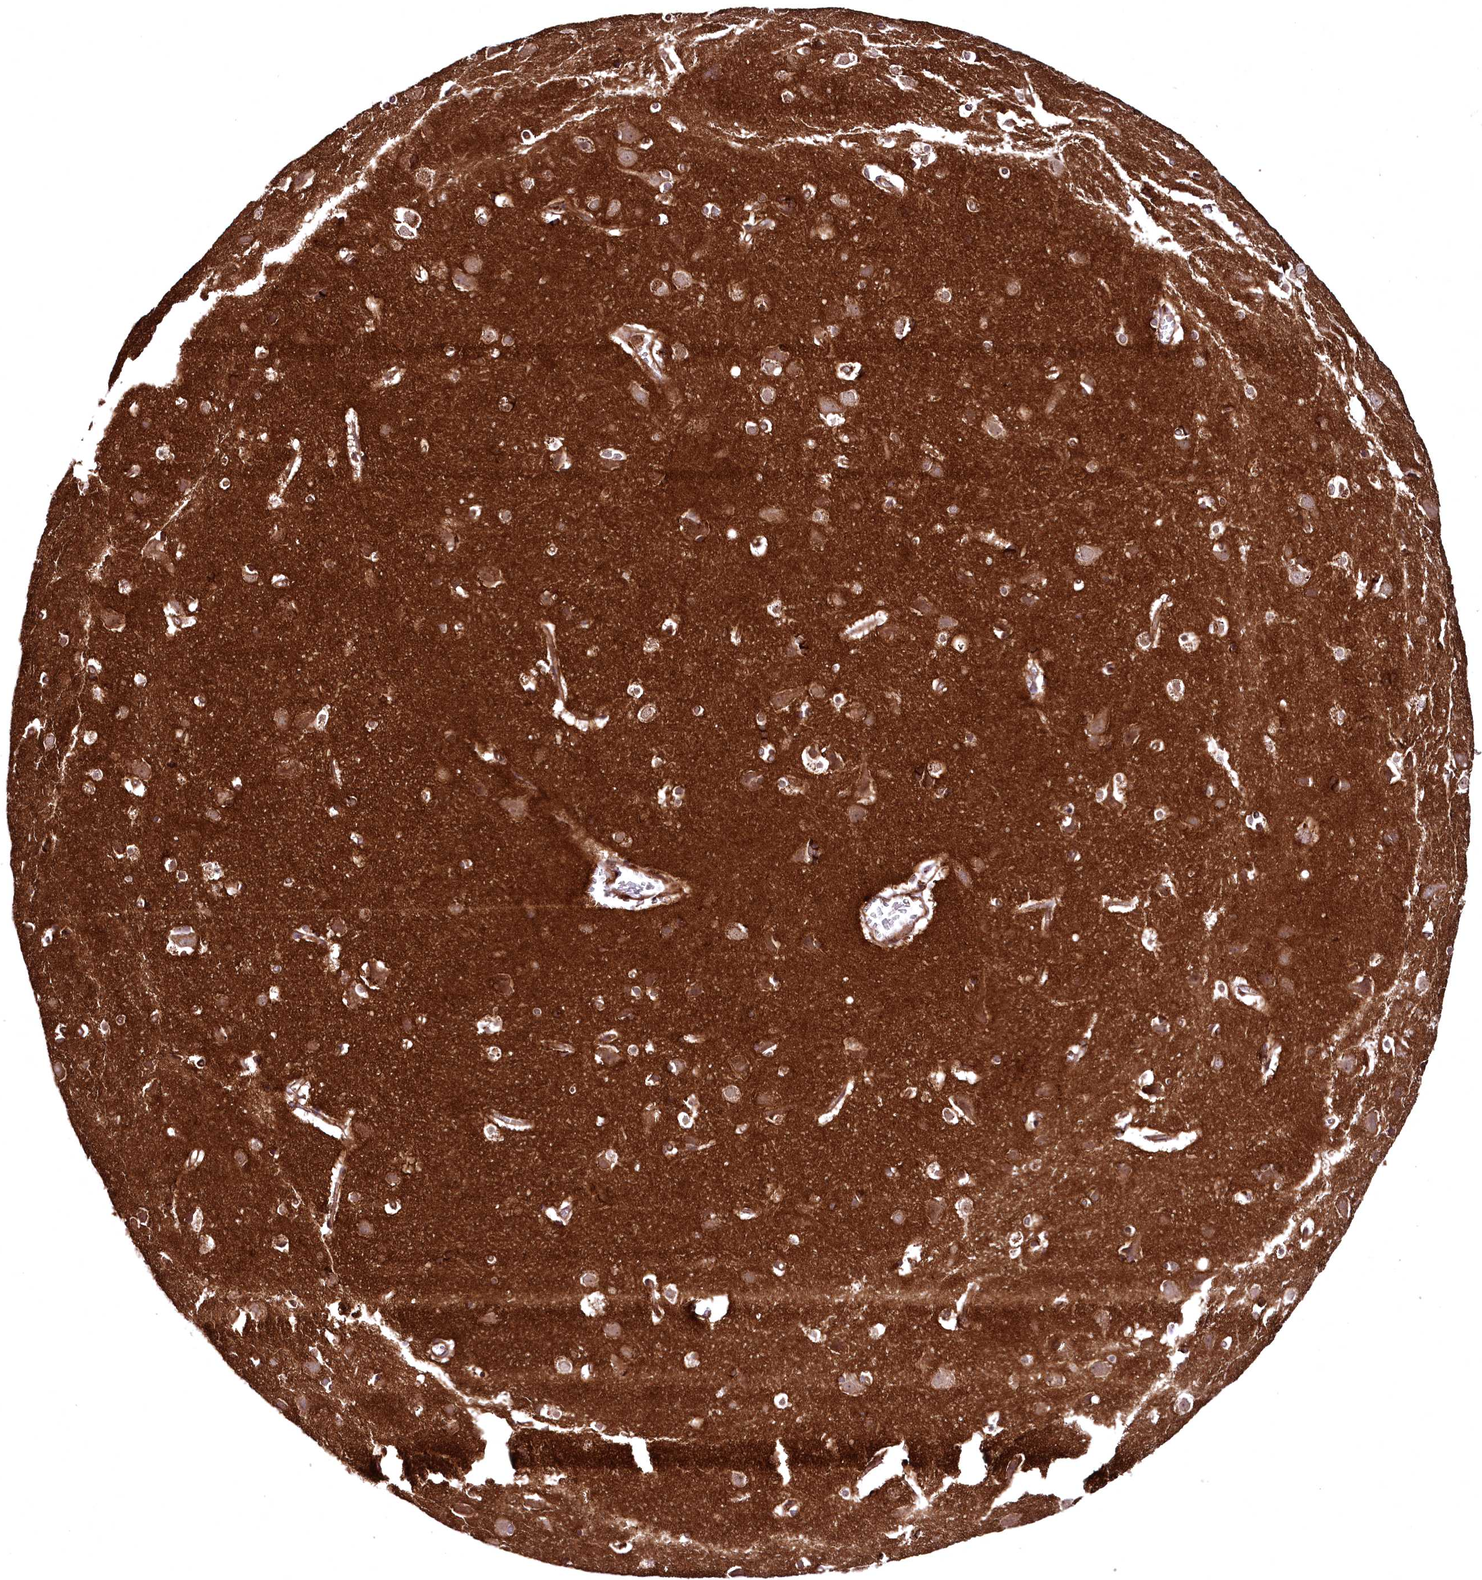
{"staining": {"intensity": "moderate", "quantity": ">75%", "location": "cytoplasmic/membranous"}, "tissue": "cerebral cortex", "cell_type": "Endothelial cells", "image_type": "normal", "snomed": [{"axis": "morphology", "description": "Normal tissue, NOS"}, {"axis": "topography", "description": "Cerebral cortex"}], "caption": "DAB immunohistochemical staining of unremarkable human cerebral cortex reveals moderate cytoplasmic/membranous protein positivity in about >75% of endothelial cells. The staining was performed using DAB to visualize the protein expression in brown, while the nuclei were stained in blue with hematoxylin (Magnification: 20x).", "gene": "SVIP", "patient": {"sex": "male", "age": 54}}